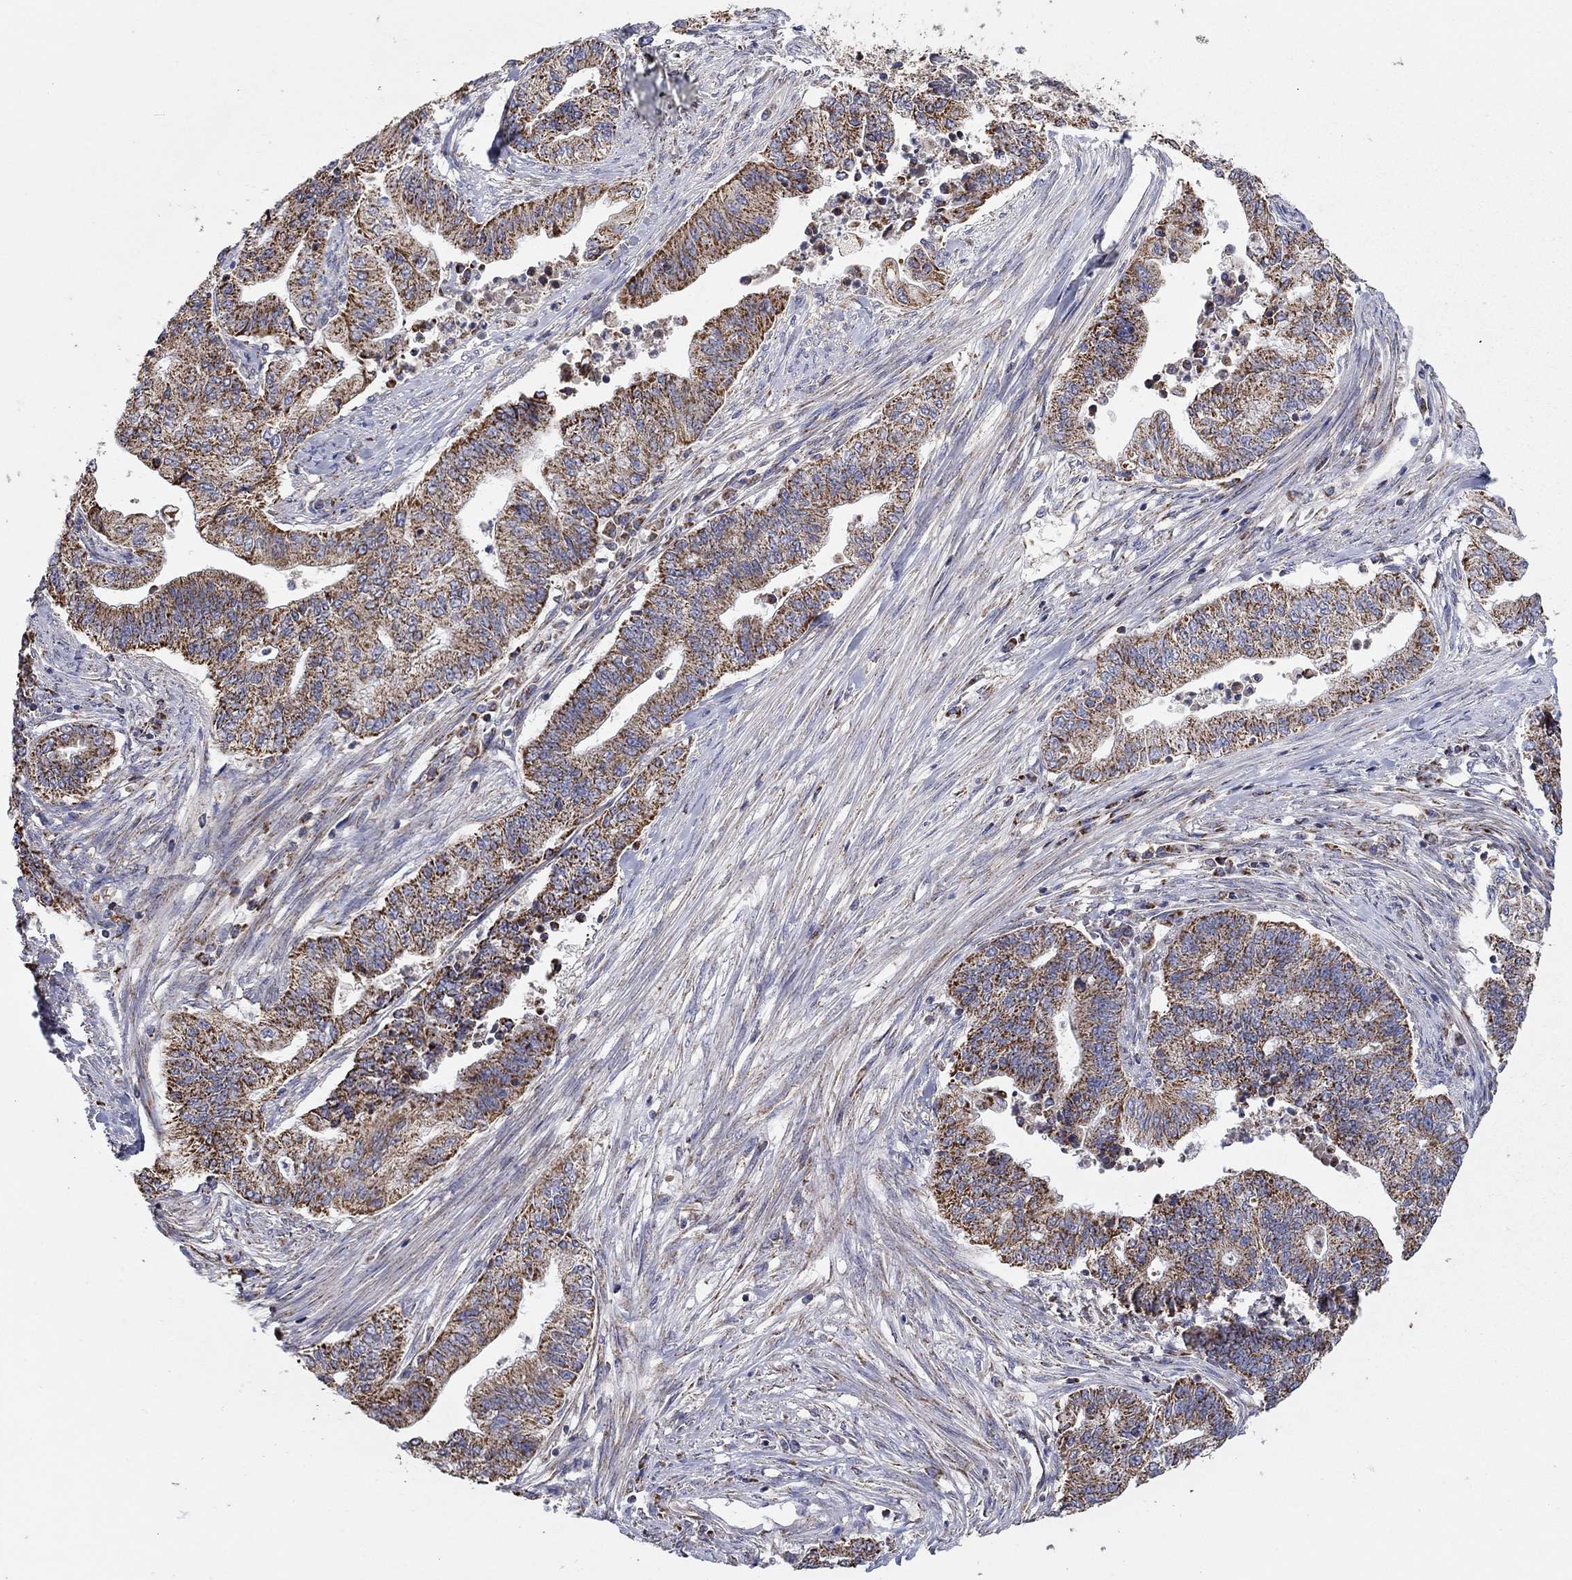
{"staining": {"intensity": "moderate", "quantity": ">75%", "location": "cytoplasmic/membranous"}, "tissue": "endometrial cancer", "cell_type": "Tumor cells", "image_type": "cancer", "snomed": [{"axis": "morphology", "description": "Adenocarcinoma, NOS"}, {"axis": "topography", "description": "Uterus"}, {"axis": "topography", "description": "Endometrium"}], "caption": "IHC histopathology image of endometrial cancer (adenocarcinoma) stained for a protein (brown), which shows medium levels of moderate cytoplasmic/membranous expression in approximately >75% of tumor cells.", "gene": "HPS5", "patient": {"sex": "female", "age": 54}}